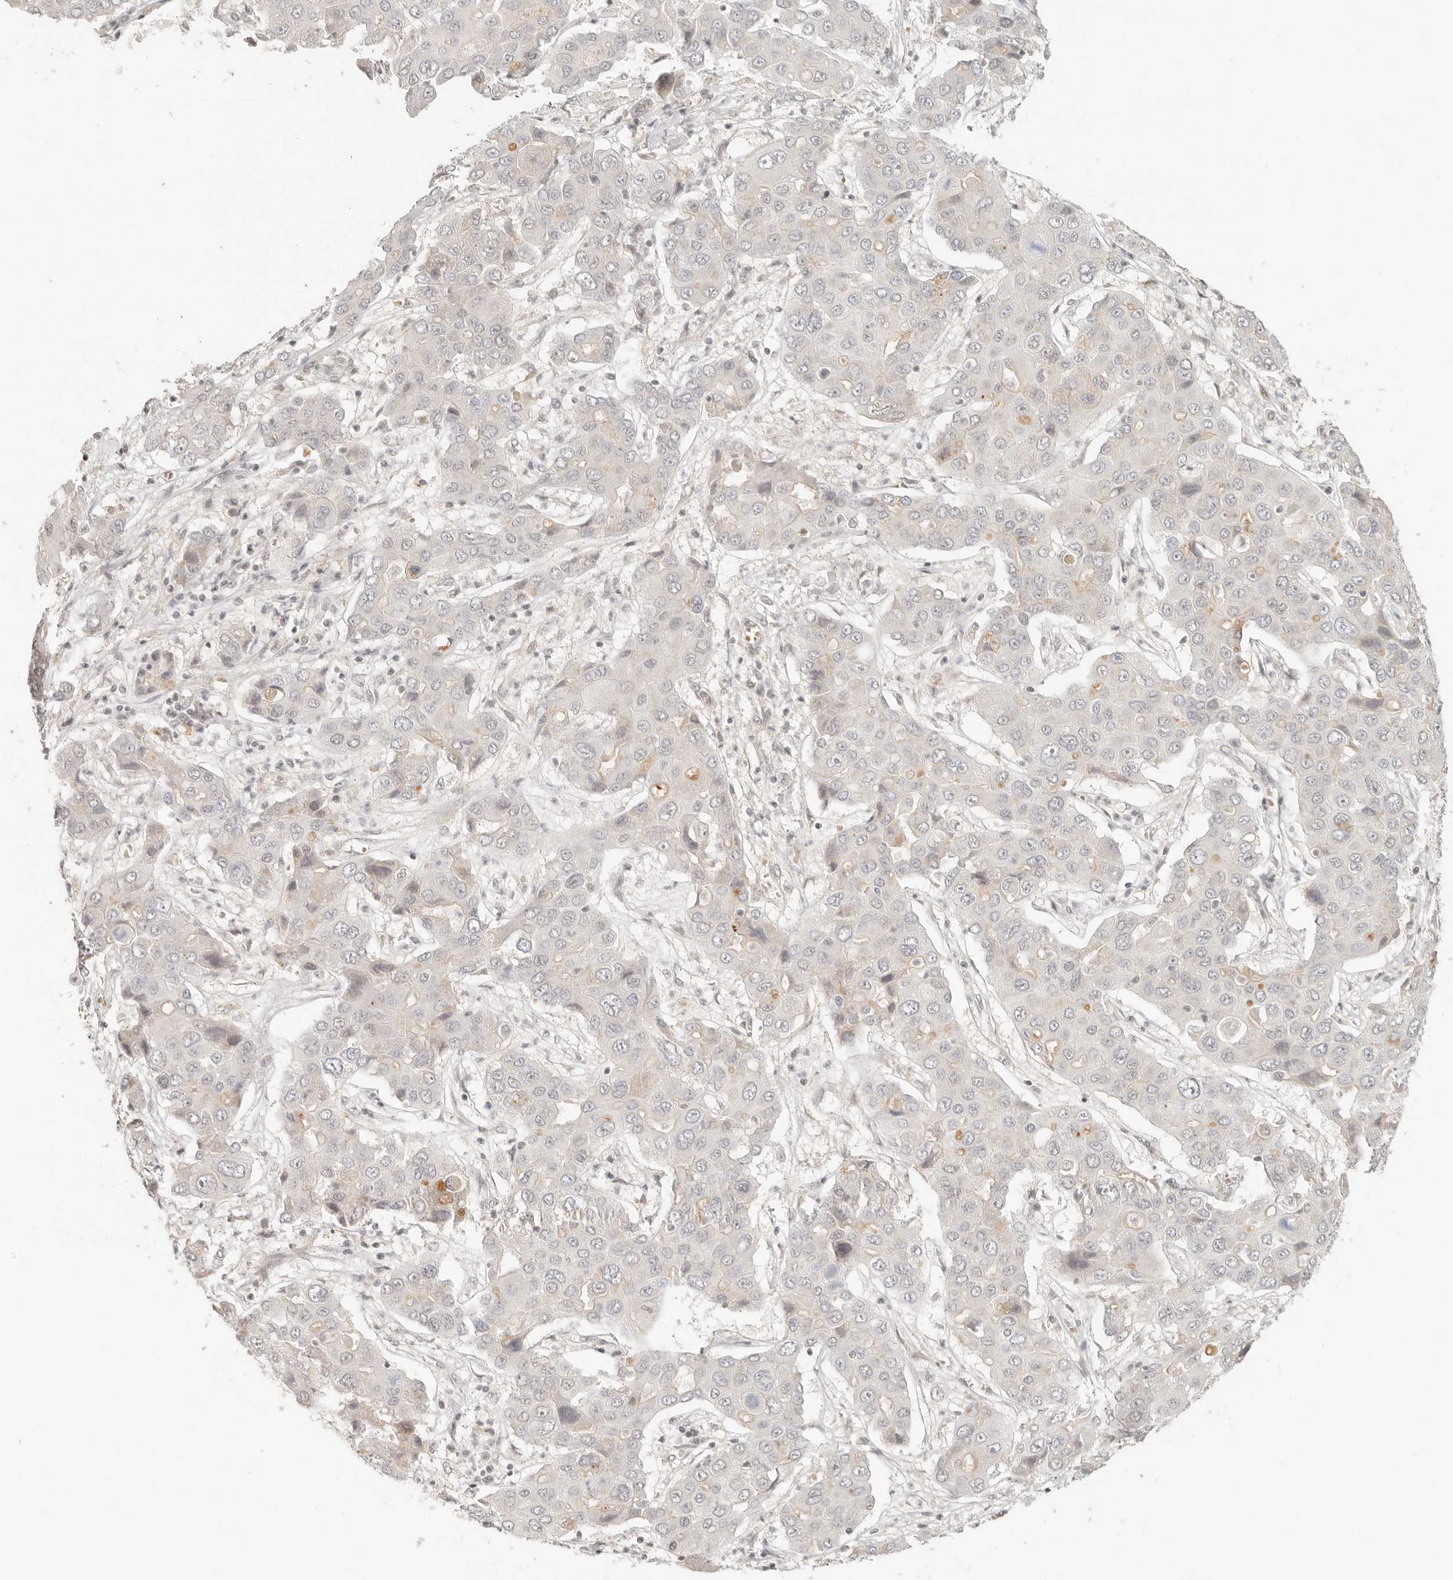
{"staining": {"intensity": "negative", "quantity": "none", "location": "none"}, "tissue": "liver cancer", "cell_type": "Tumor cells", "image_type": "cancer", "snomed": [{"axis": "morphology", "description": "Cholangiocarcinoma"}, {"axis": "topography", "description": "Liver"}], "caption": "DAB immunohistochemical staining of human liver cancer displays no significant staining in tumor cells.", "gene": "GABPA", "patient": {"sex": "male", "age": 67}}